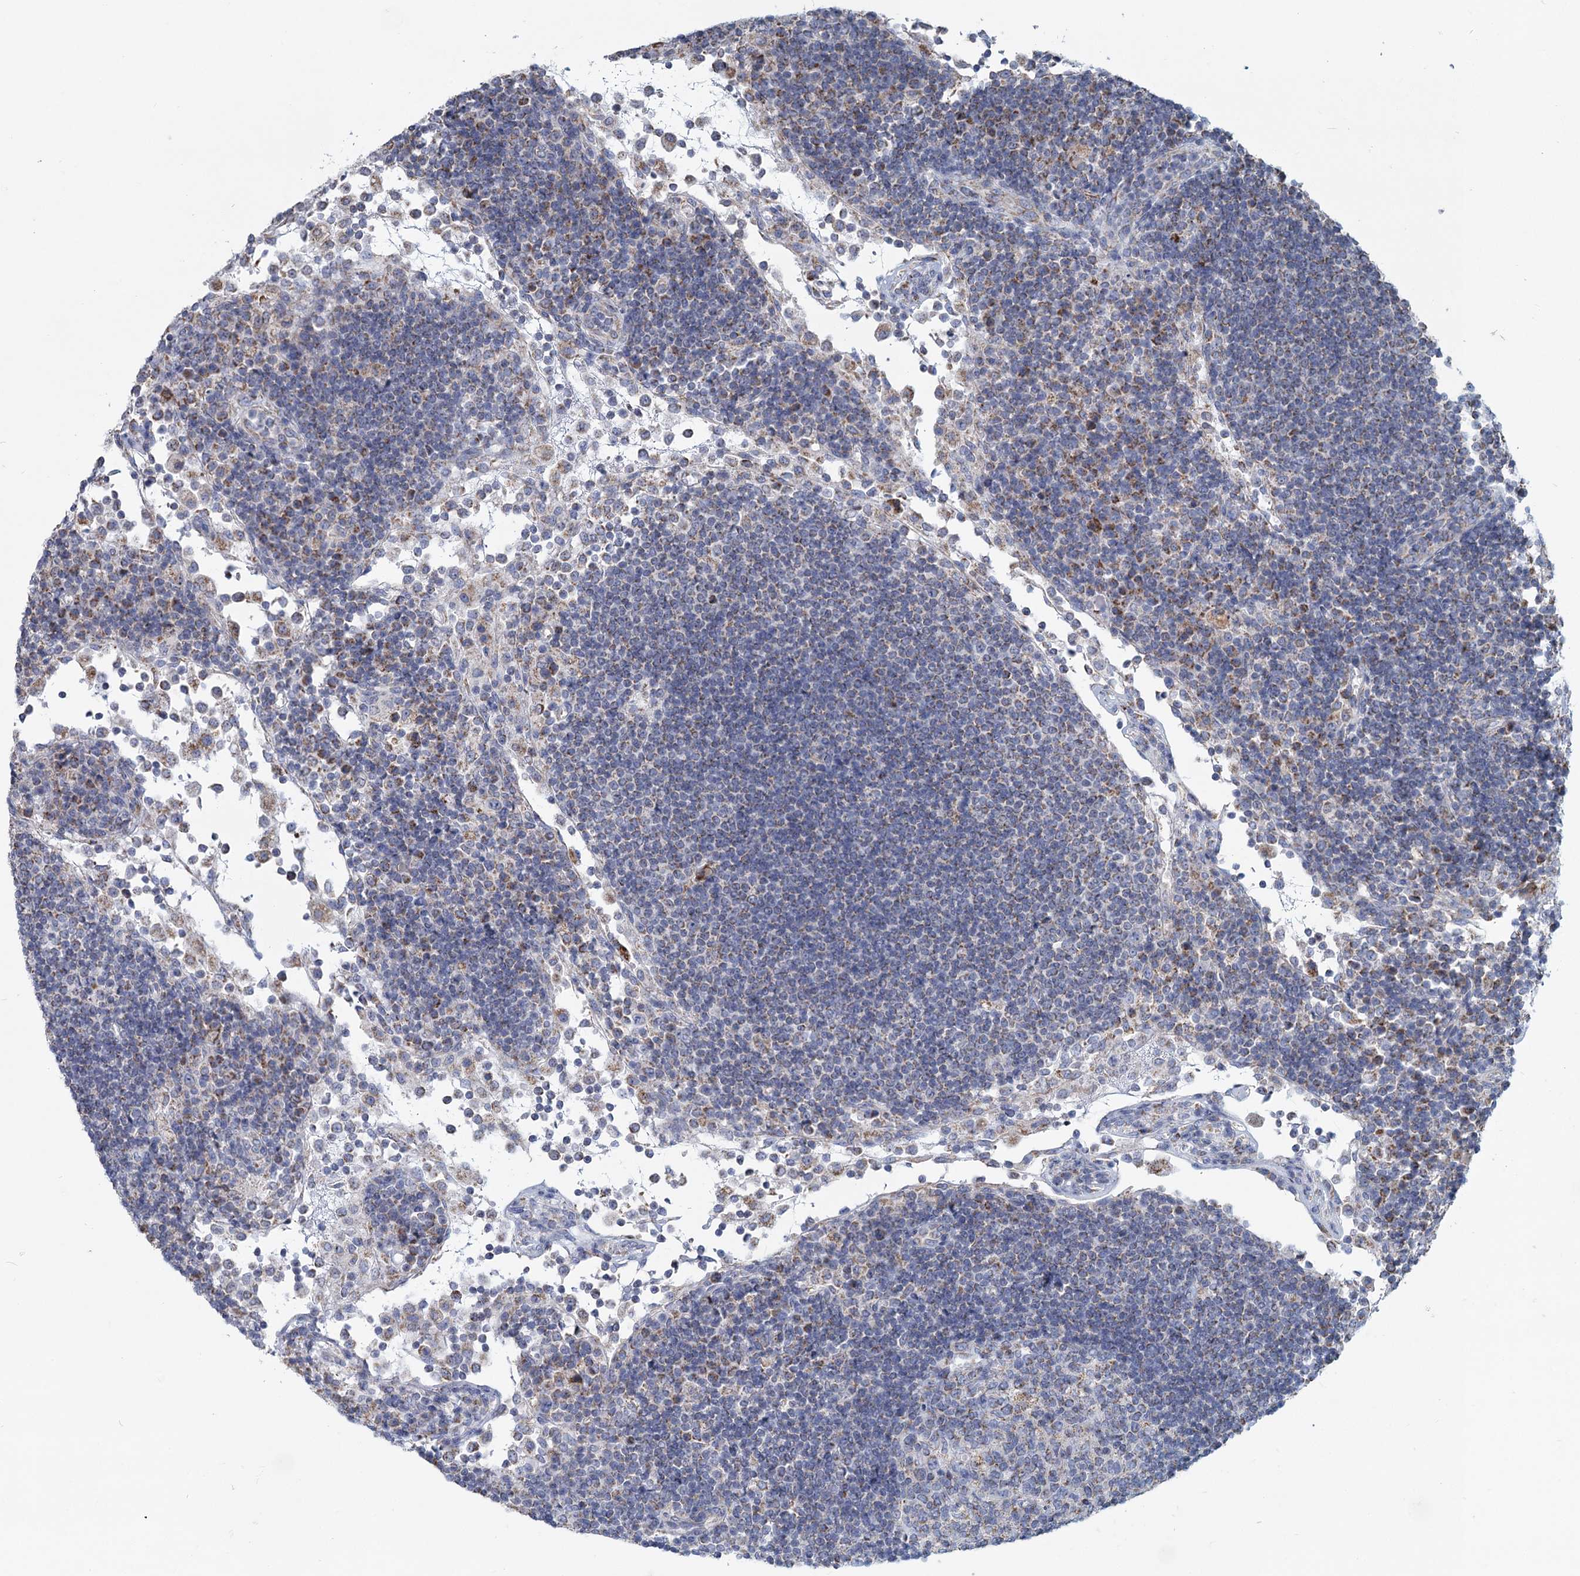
{"staining": {"intensity": "negative", "quantity": "none", "location": "none"}, "tissue": "lymph node", "cell_type": "Germinal center cells", "image_type": "normal", "snomed": [{"axis": "morphology", "description": "Normal tissue, NOS"}, {"axis": "topography", "description": "Lymph node"}], "caption": "Benign lymph node was stained to show a protein in brown. There is no significant expression in germinal center cells. (Stains: DAB (3,3'-diaminobenzidine) IHC with hematoxylin counter stain, Microscopy: brightfield microscopy at high magnification).", "gene": "NDUFC2", "patient": {"sex": "female", "age": 53}}